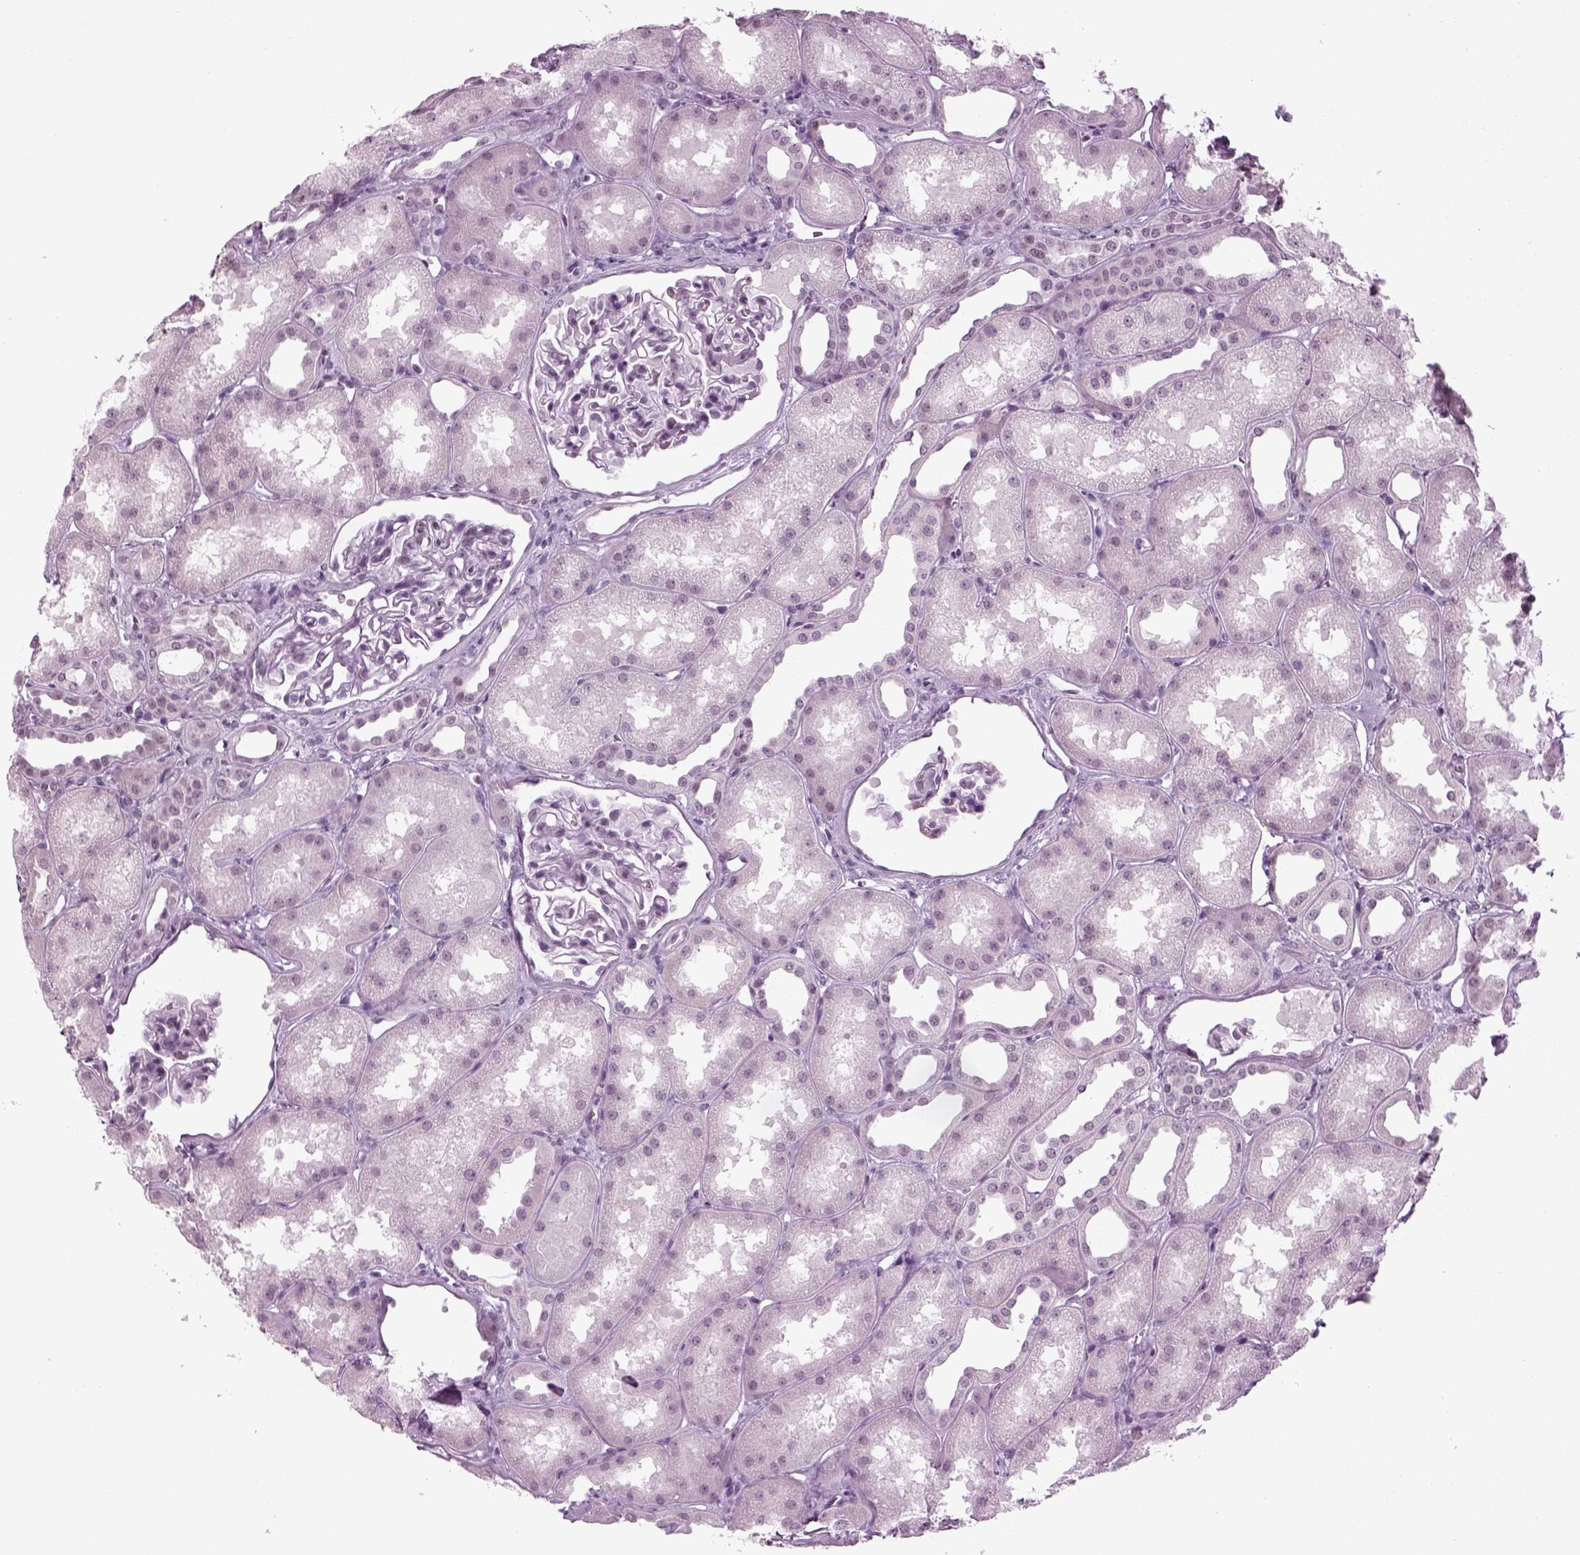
{"staining": {"intensity": "negative", "quantity": "none", "location": "none"}, "tissue": "kidney", "cell_type": "Cells in glomeruli", "image_type": "normal", "snomed": [{"axis": "morphology", "description": "Normal tissue, NOS"}, {"axis": "topography", "description": "Kidney"}], "caption": "Cells in glomeruli show no significant protein staining in normal kidney.", "gene": "KCNG2", "patient": {"sex": "male", "age": 61}}